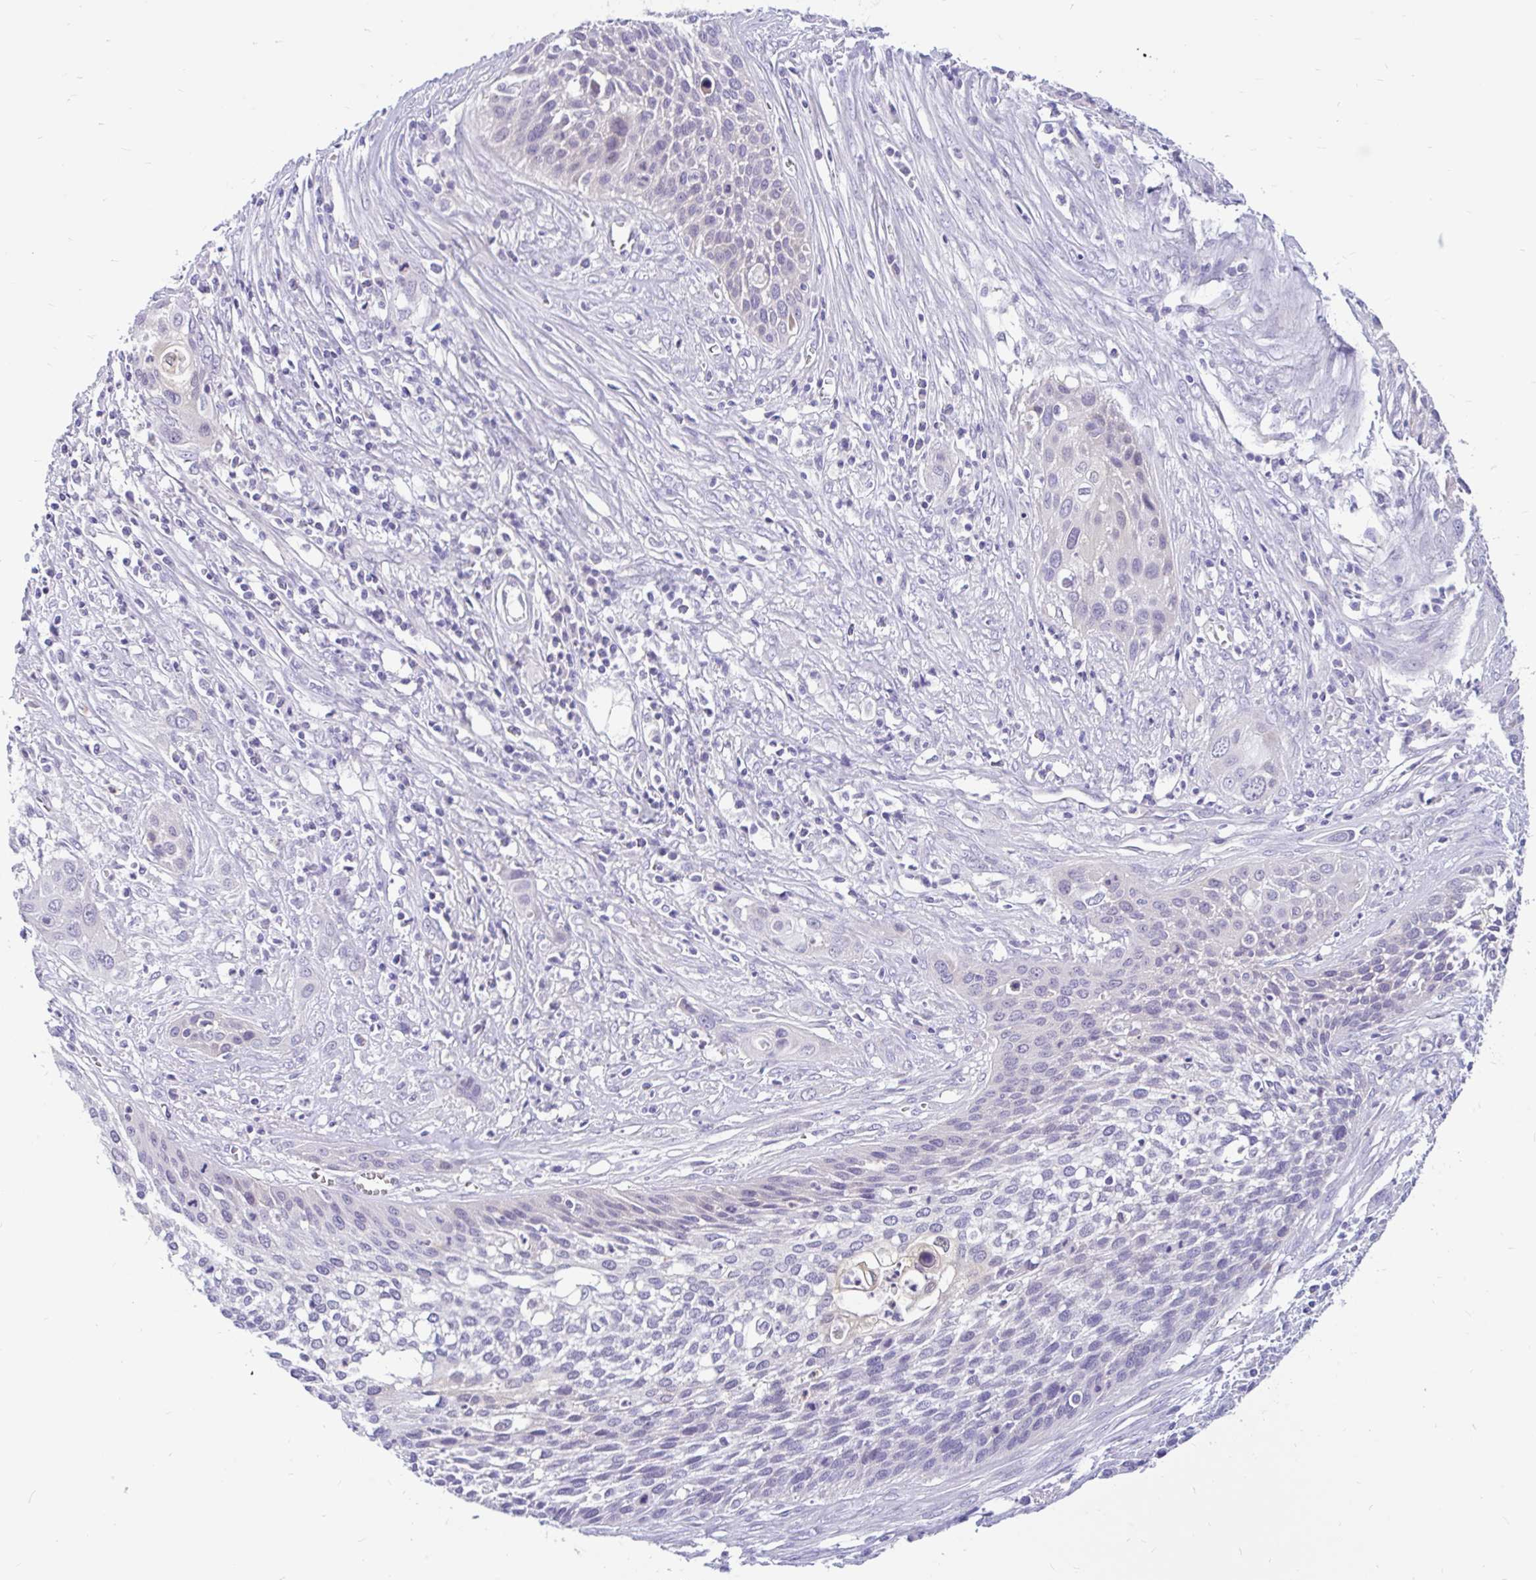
{"staining": {"intensity": "negative", "quantity": "none", "location": "none"}, "tissue": "cervical cancer", "cell_type": "Tumor cells", "image_type": "cancer", "snomed": [{"axis": "morphology", "description": "Squamous cell carcinoma, NOS"}, {"axis": "topography", "description": "Cervix"}], "caption": "There is no significant positivity in tumor cells of cervical cancer.", "gene": "KIAA2013", "patient": {"sex": "female", "age": 34}}